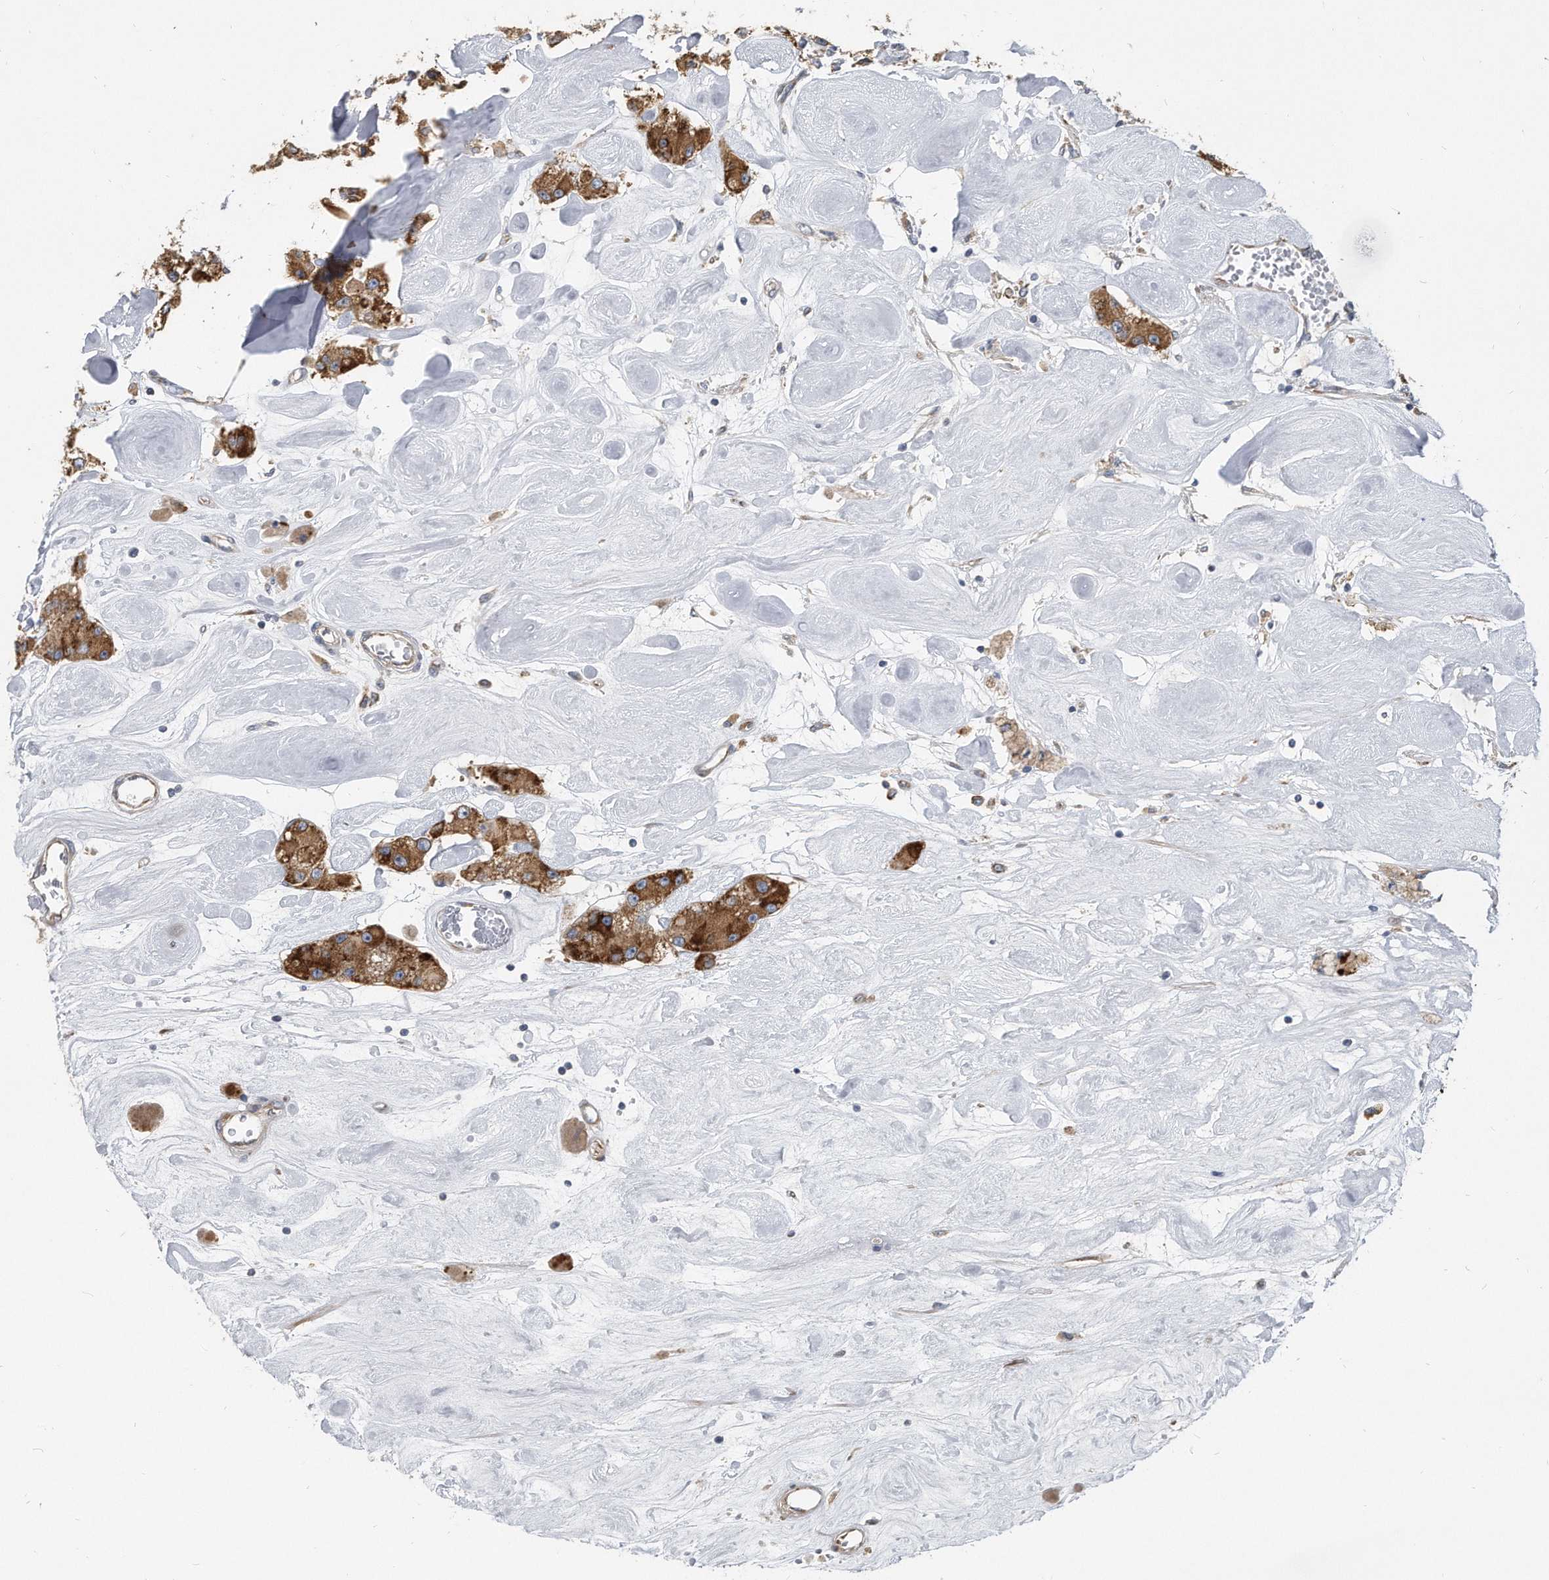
{"staining": {"intensity": "moderate", "quantity": ">75%", "location": "cytoplasmic/membranous"}, "tissue": "carcinoid", "cell_type": "Tumor cells", "image_type": "cancer", "snomed": [{"axis": "morphology", "description": "Carcinoid, malignant, NOS"}, {"axis": "topography", "description": "Pancreas"}], "caption": "Immunohistochemistry (IHC) histopathology image of carcinoid (malignant) stained for a protein (brown), which shows medium levels of moderate cytoplasmic/membranous expression in about >75% of tumor cells.", "gene": "CCDC47", "patient": {"sex": "male", "age": 41}}